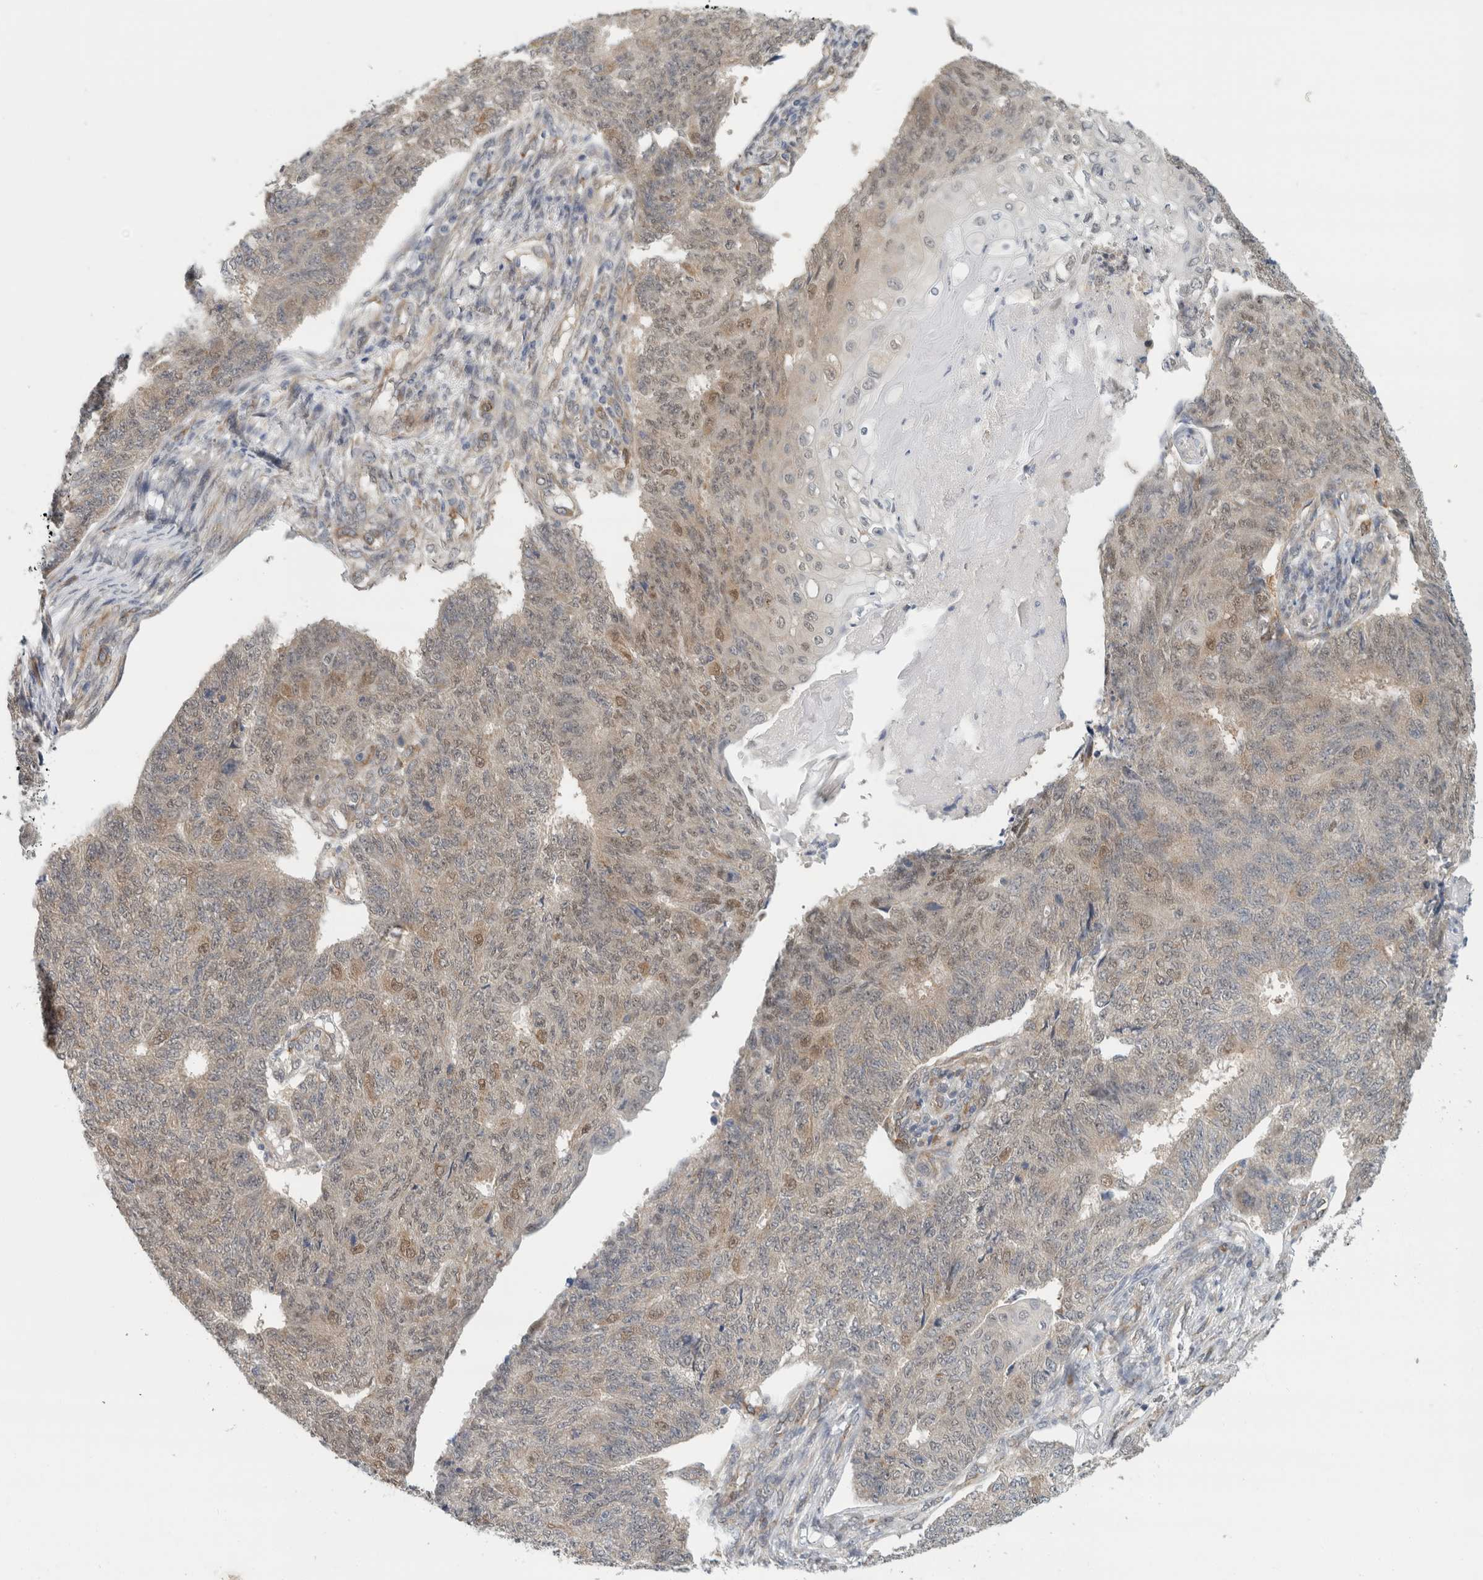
{"staining": {"intensity": "weak", "quantity": "25%-75%", "location": "nuclear"}, "tissue": "endometrial cancer", "cell_type": "Tumor cells", "image_type": "cancer", "snomed": [{"axis": "morphology", "description": "Adenocarcinoma, NOS"}, {"axis": "topography", "description": "Endometrium"}], "caption": "Immunohistochemistry histopathology image of human endometrial cancer stained for a protein (brown), which shows low levels of weak nuclear expression in about 25%-75% of tumor cells.", "gene": "EIF4G3", "patient": {"sex": "female", "age": 32}}